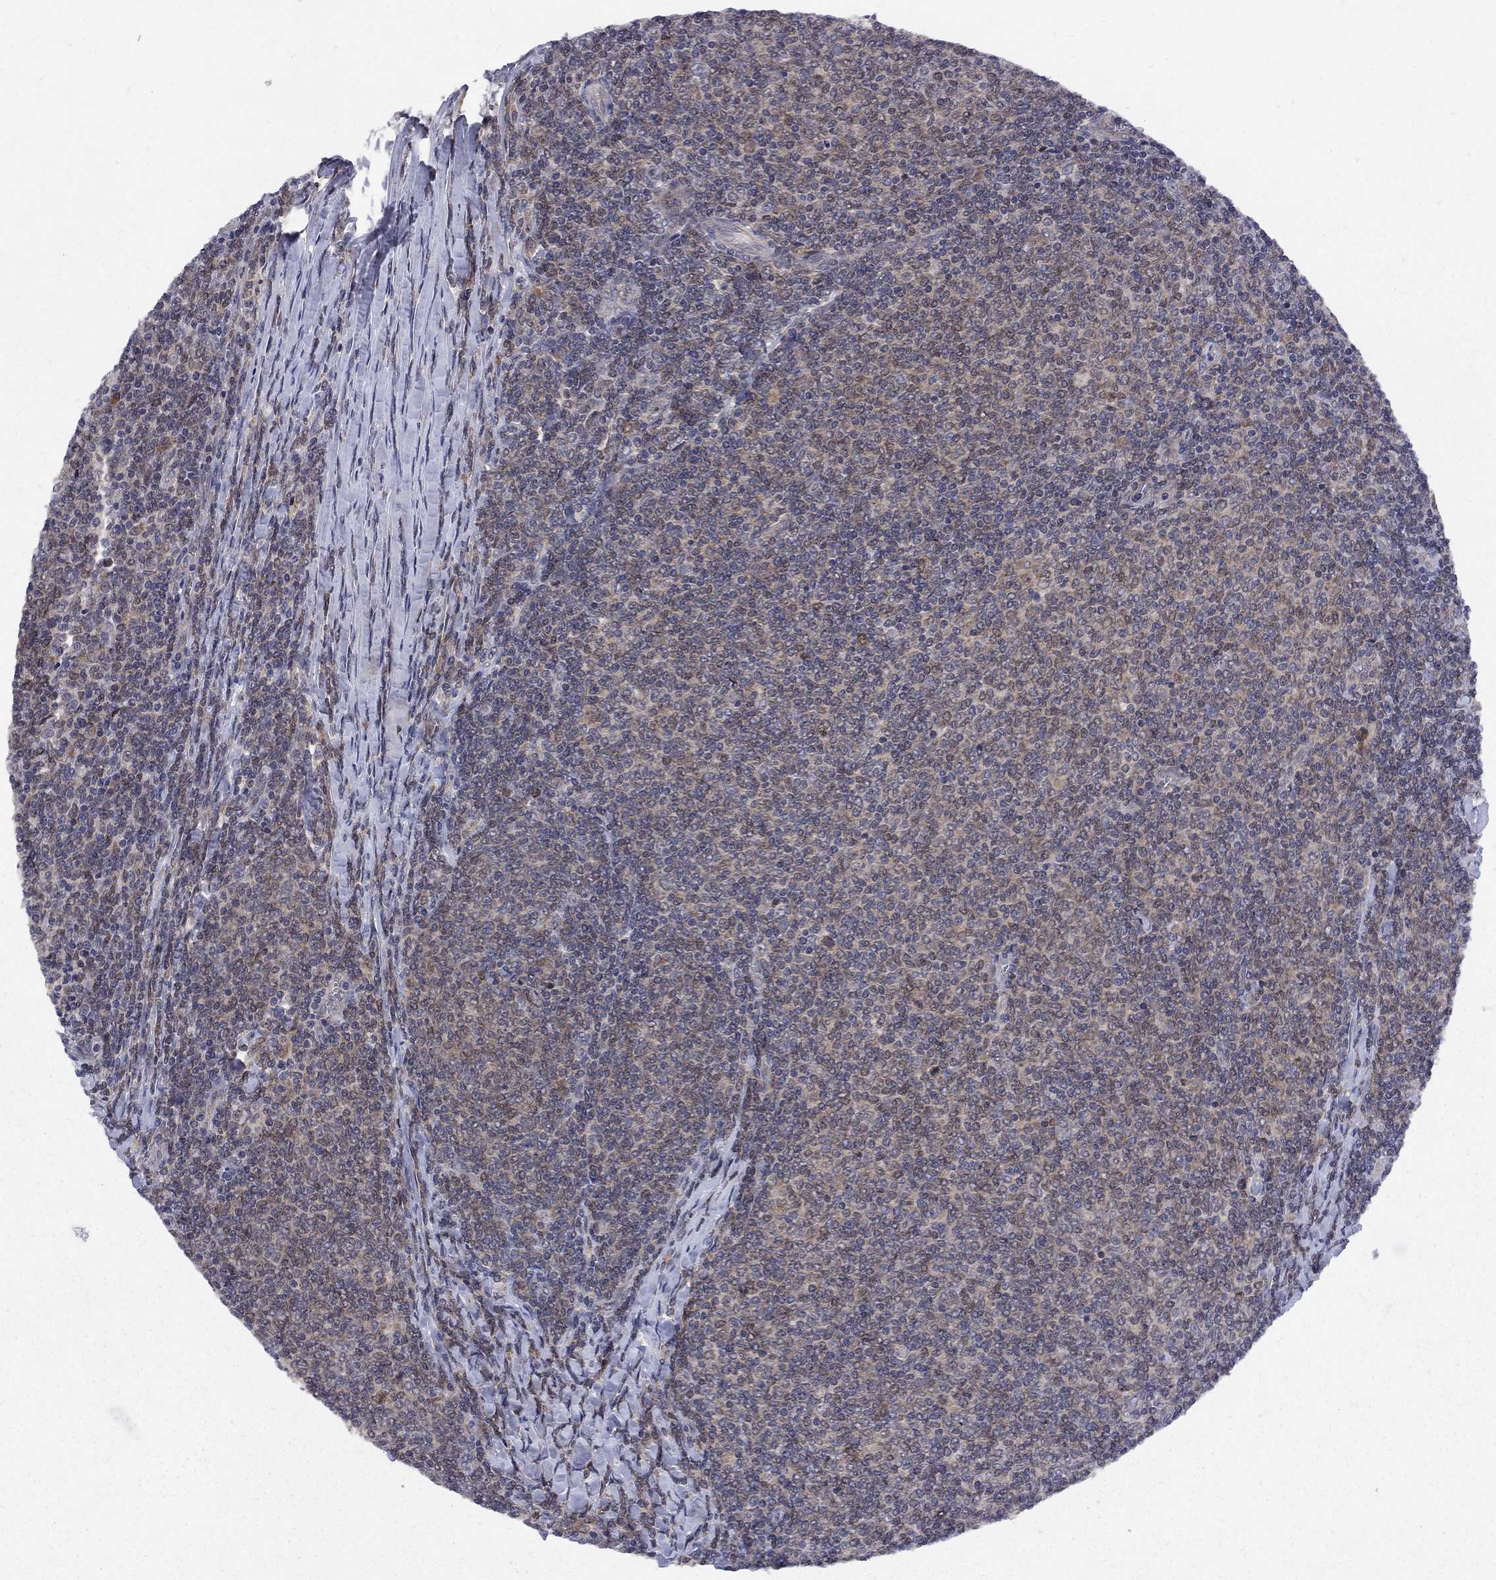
{"staining": {"intensity": "weak", "quantity": ">75%", "location": "cytoplasmic/membranous"}, "tissue": "lymphoma", "cell_type": "Tumor cells", "image_type": "cancer", "snomed": [{"axis": "morphology", "description": "Malignant lymphoma, non-Hodgkin's type, Low grade"}, {"axis": "topography", "description": "Lymph node"}], "caption": "Lymphoma stained with a brown dye shows weak cytoplasmic/membranous positive staining in about >75% of tumor cells.", "gene": "CNOT11", "patient": {"sex": "male", "age": 52}}